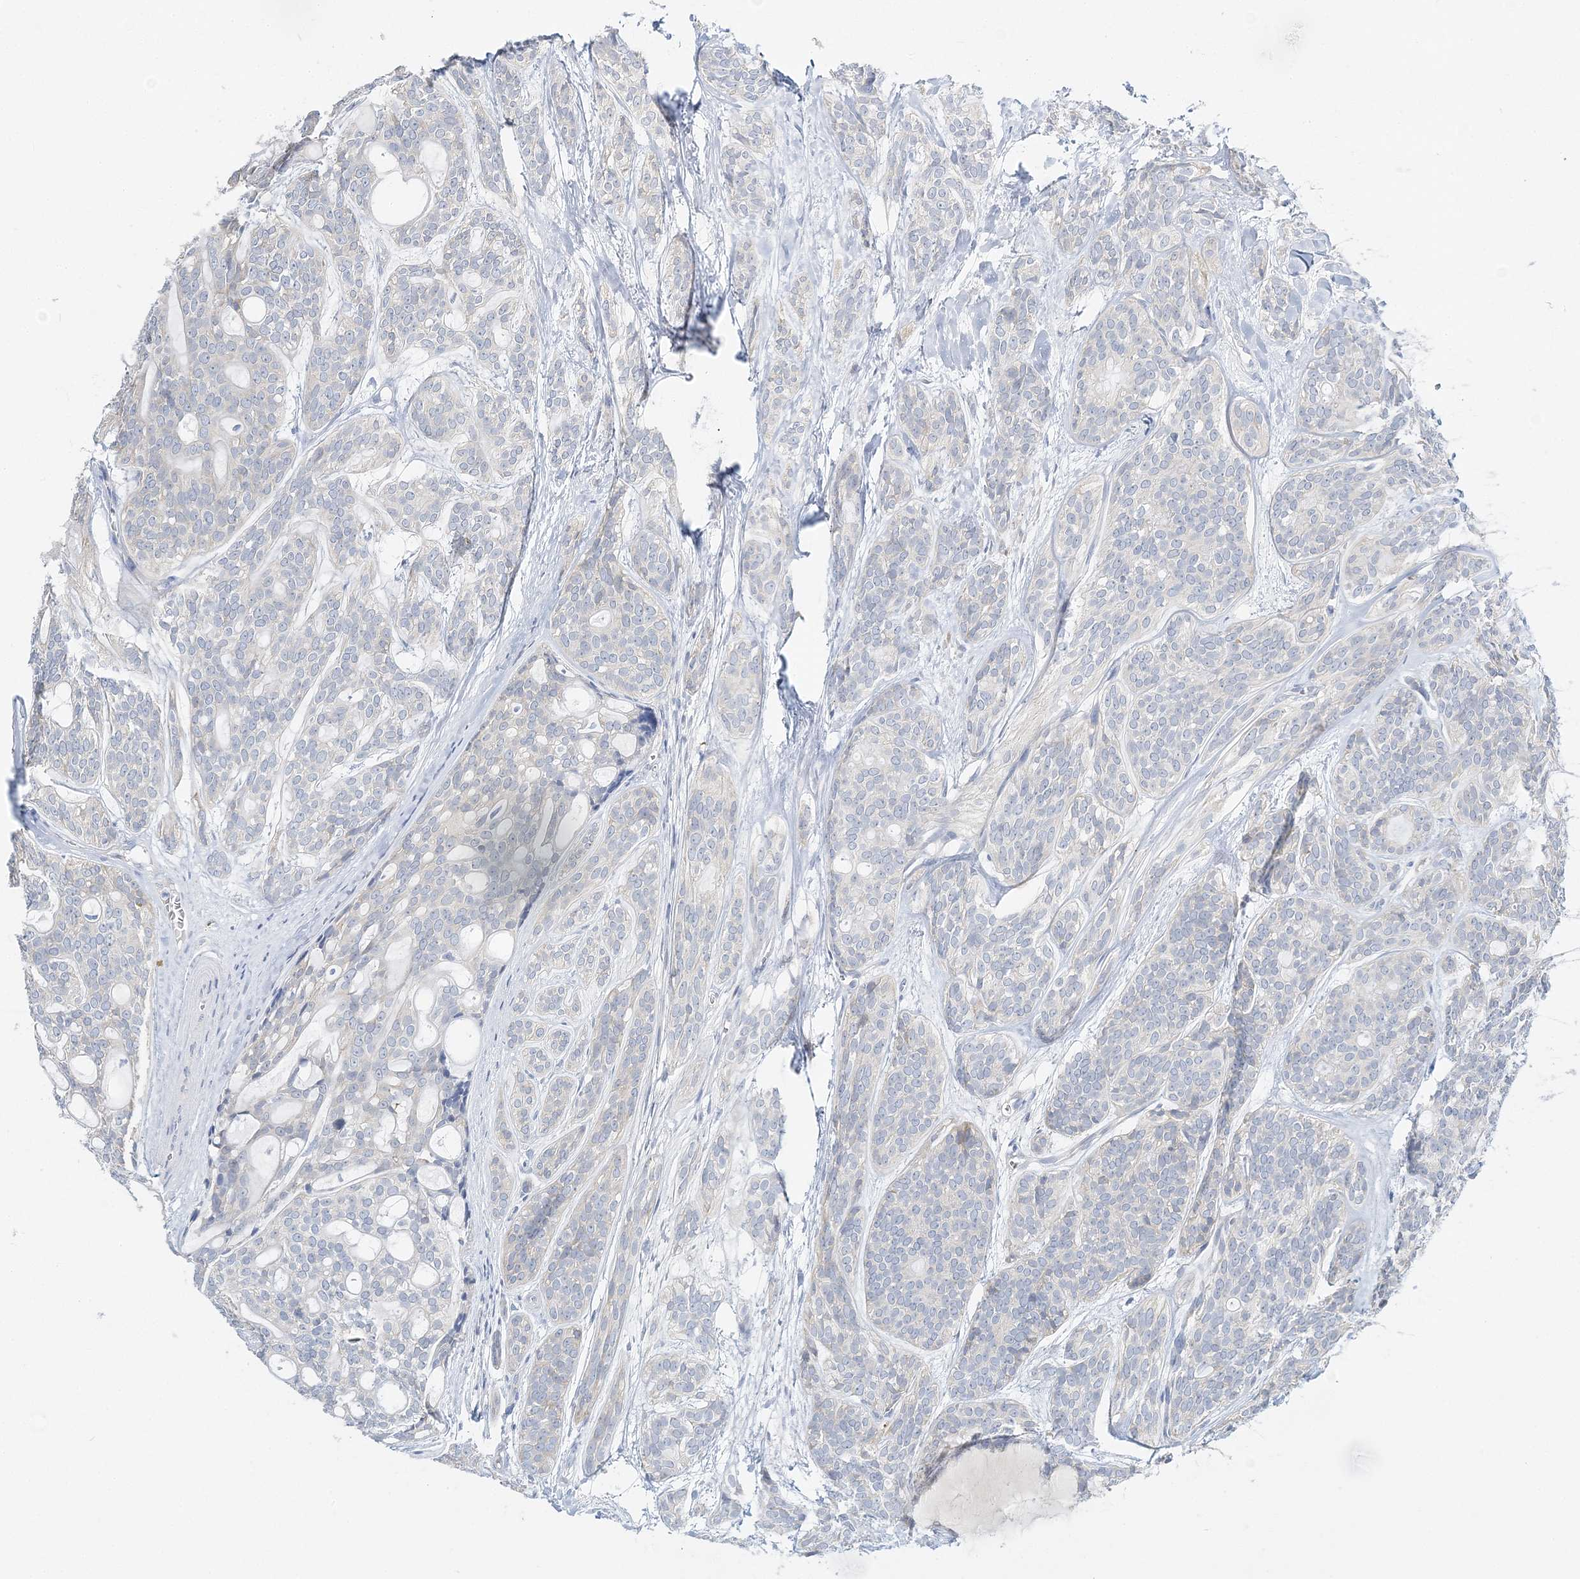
{"staining": {"intensity": "negative", "quantity": "none", "location": "none"}, "tissue": "head and neck cancer", "cell_type": "Tumor cells", "image_type": "cancer", "snomed": [{"axis": "morphology", "description": "Adenocarcinoma, NOS"}, {"axis": "topography", "description": "Head-Neck"}], "caption": "IHC micrograph of head and neck adenocarcinoma stained for a protein (brown), which exhibits no positivity in tumor cells.", "gene": "VILL", "patient": {"sex": "male", "age": 66}}